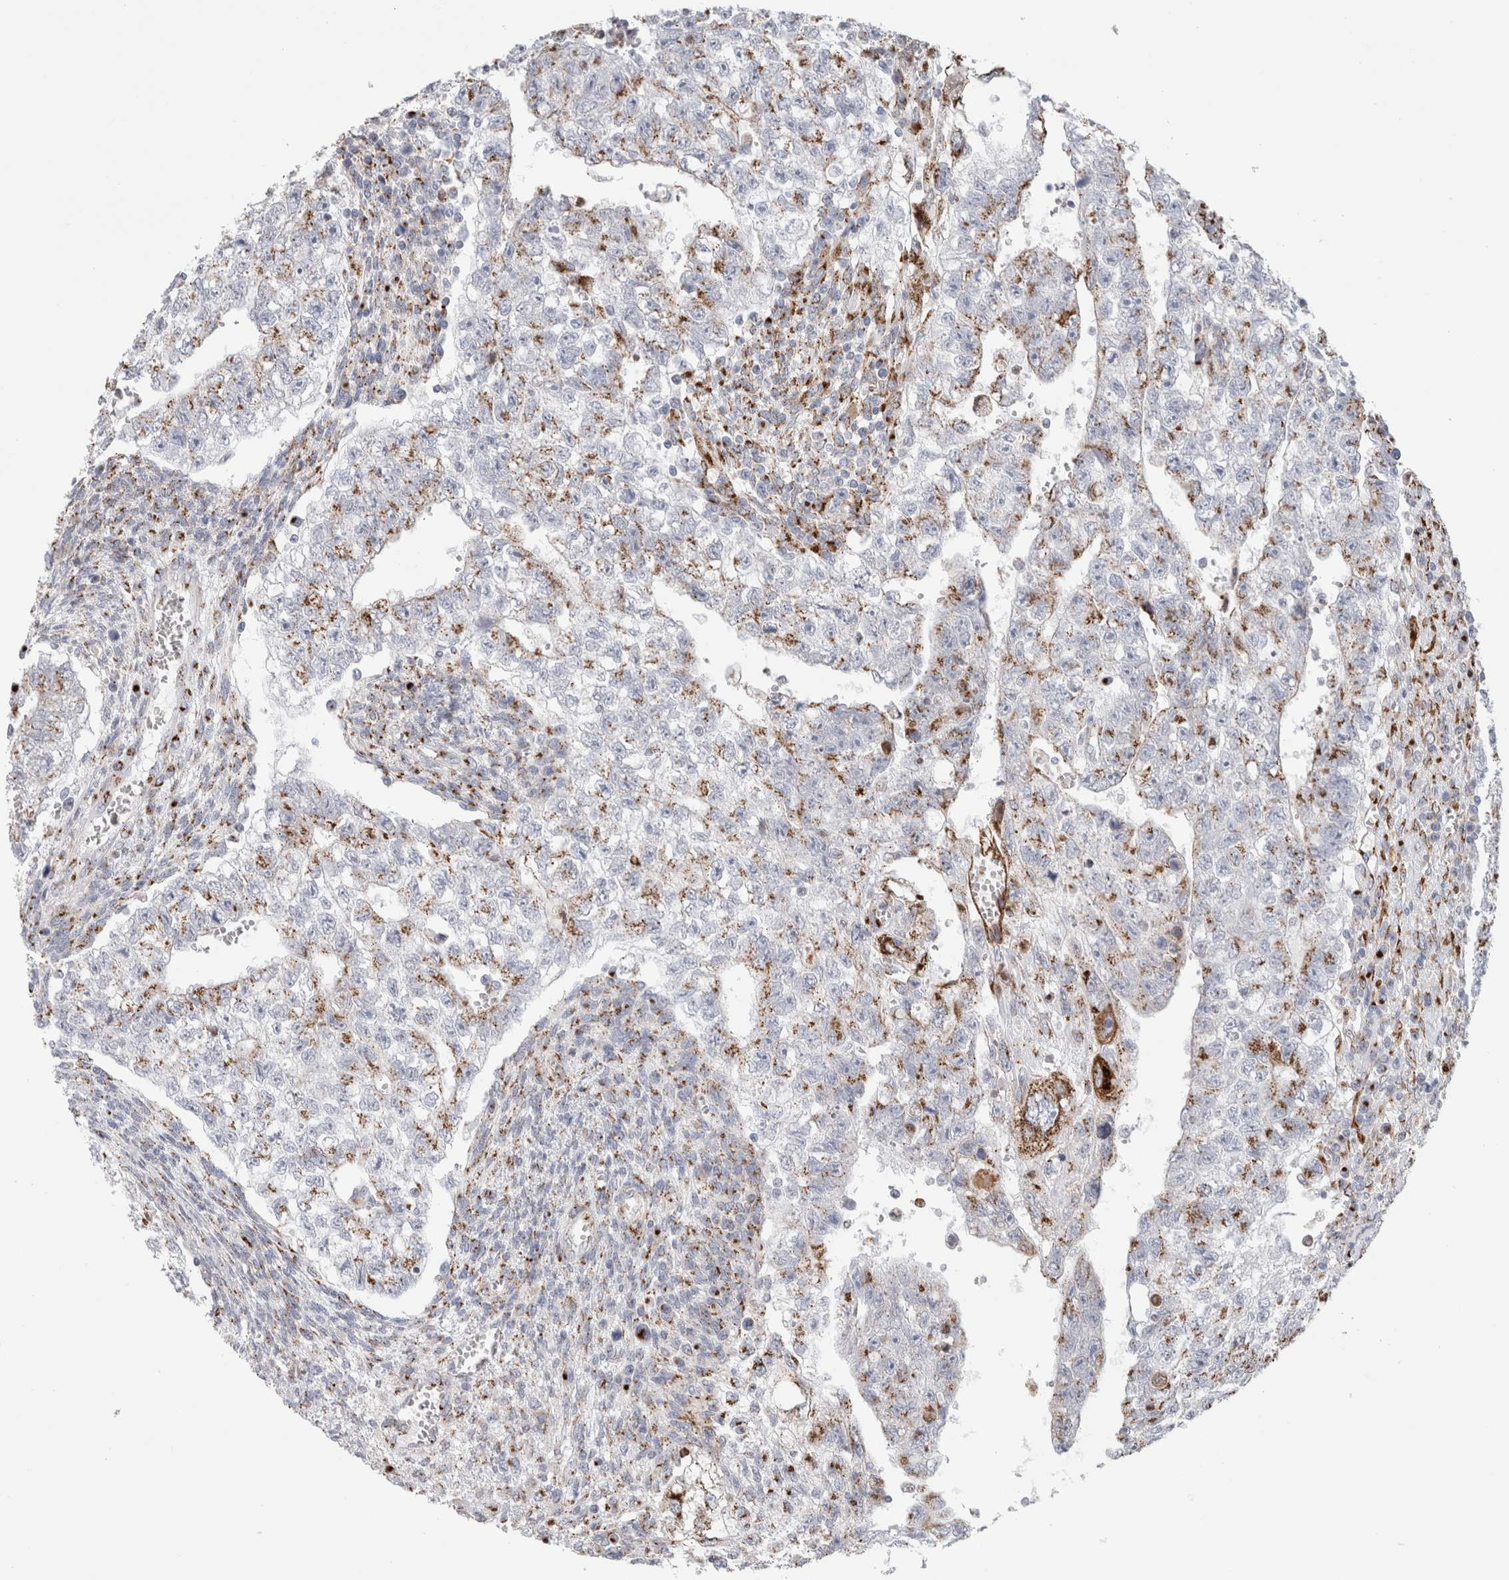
{"staining": {"intensity": "weak", "quantity": ">75%", "location": "cytoplasmic/membranous"}, "tissue": "testis cancer", "cell_type": "Tumor cells", "image_type": "cancer", "snomed": [{"axis": "morphology", "description": "Seminoma, NOS"}, {"axis": "morphology", "description": "Carcinoma, Embryonal, NOS"}, {"axis": "topography", "description": "Testis"}], "caption": "Protein staining of testis cancer tissue reveals weak cytoplasmic/membranous positivity in about >75% of tumor cells.", "gene": "MCFD2", "patient": {"sex": "male", "age": 38}}